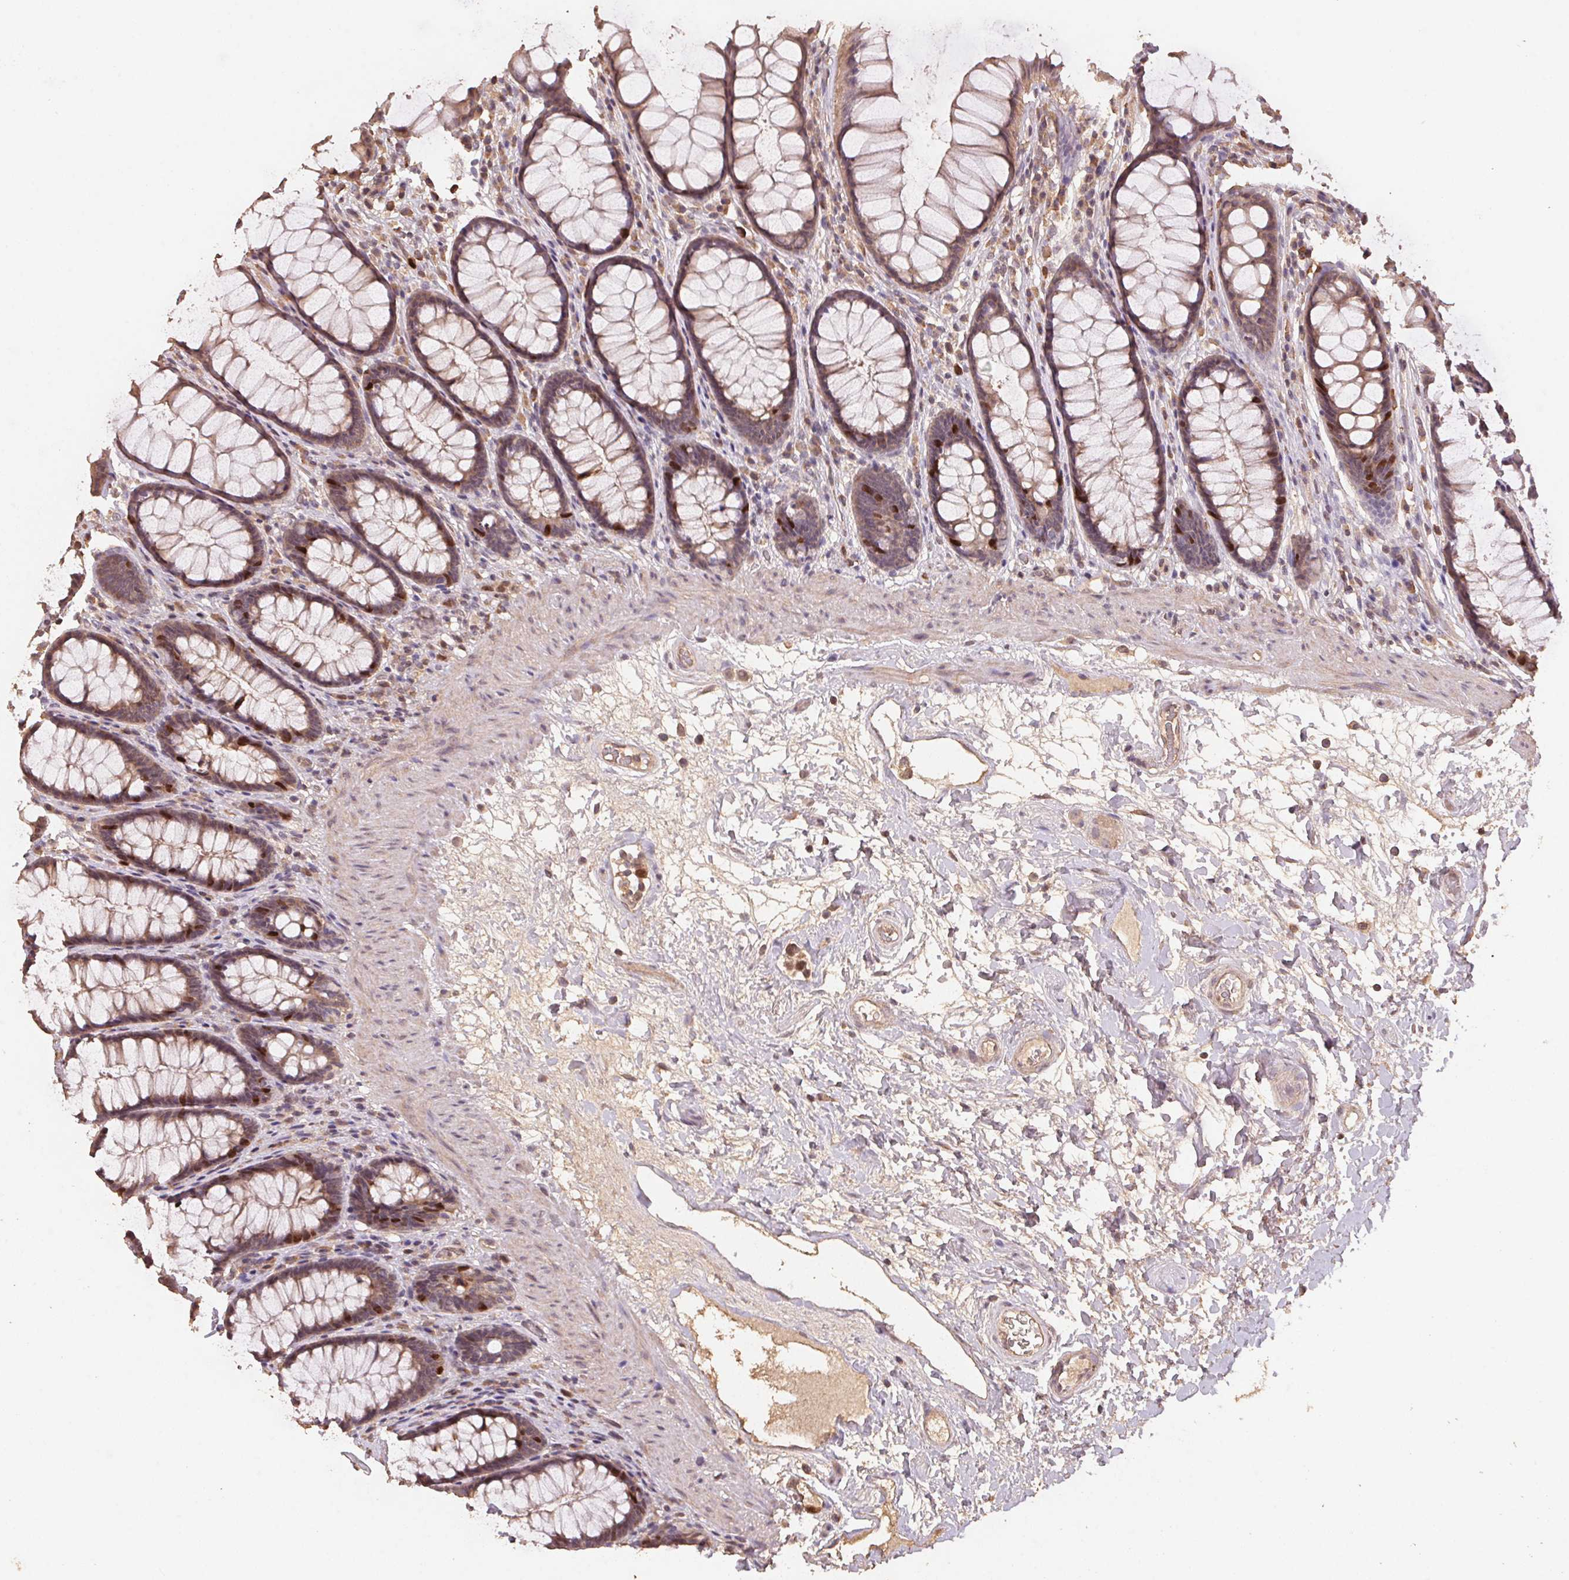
{"staining": {"intensity": "strong", "quantity": "<25%", "location": "nuclear"}, "tissue": "rectum", "cell_type": "Glandular cells", "image_type": "normal", "snomed": [{"axis": "morphology", "description": "Normal tissue, NOS"}, {"axis": "topography", "description": "Rectum"}], "caption": "IHC photomicrograph of unremarkable rectum stained for a protein (brown), which shows medium levels of strong nuclear expression in about <25% of glandular cells.", "gene": "CENPF", "patient": {"sex": "male", "age": 72}}